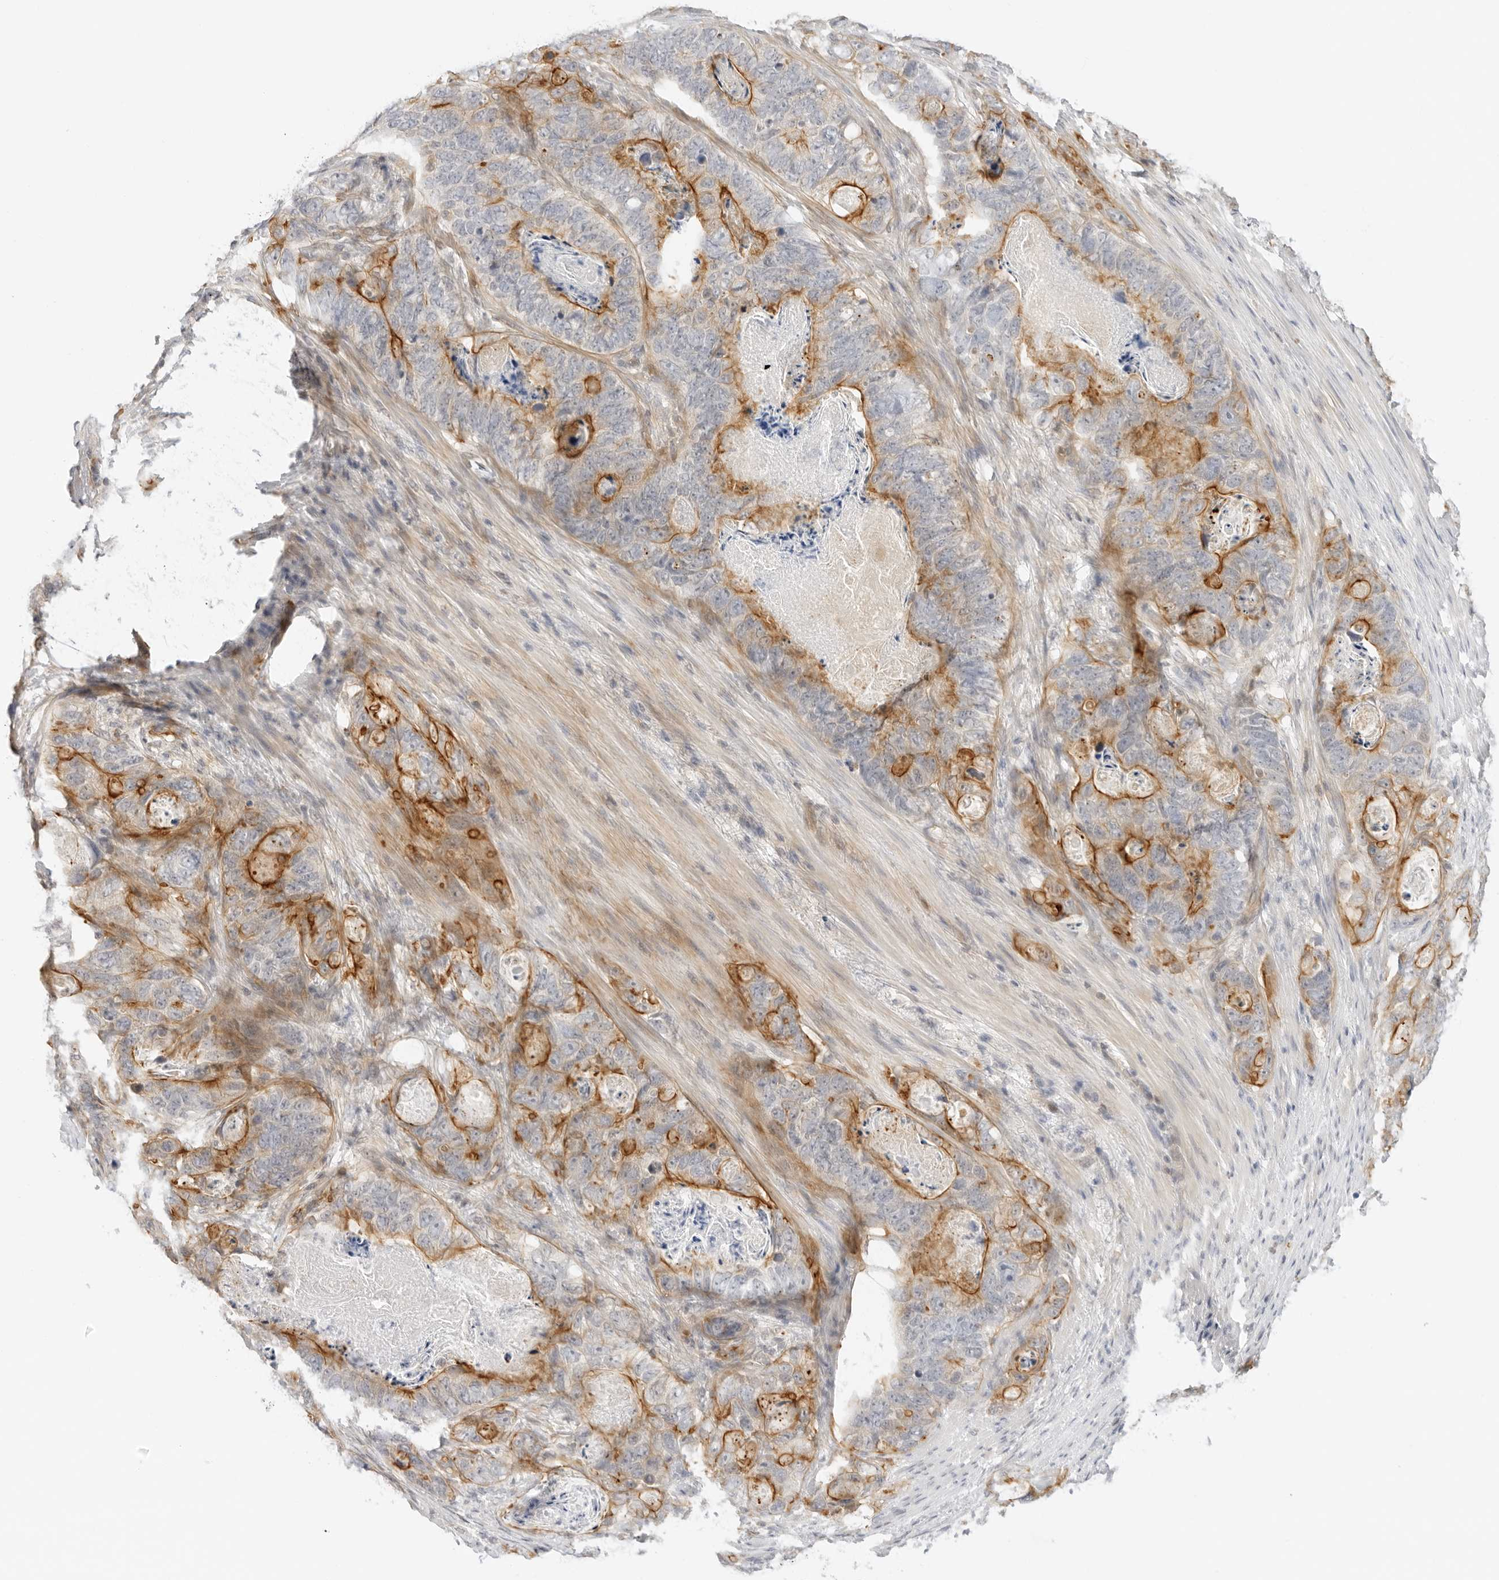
{"staining": {"intensity": "moderate", "quantity": "25%-75%", "location": "cytoplasmic/membranous"}, "tissue": "stomach cancer", "cell_type": "Tumor cells", "image_type": "cancer", "snomed": [{"axis": "morphology", "description": "Normal tissue, NOS"}, {"axis": "morphology", "description": "Adenocarcinoma, NOS"}, {"axis": "topography", "description": "Stomach"}], "caption": "Human adenocarcinoma (stomach) stained for a protein (brown) shows moderate cytoplasmic/membranous positive expression in approximately 25%-75% of tumor cells.", "gene": "OSCP1", "patient": {"sex": "female", "age": 89}}